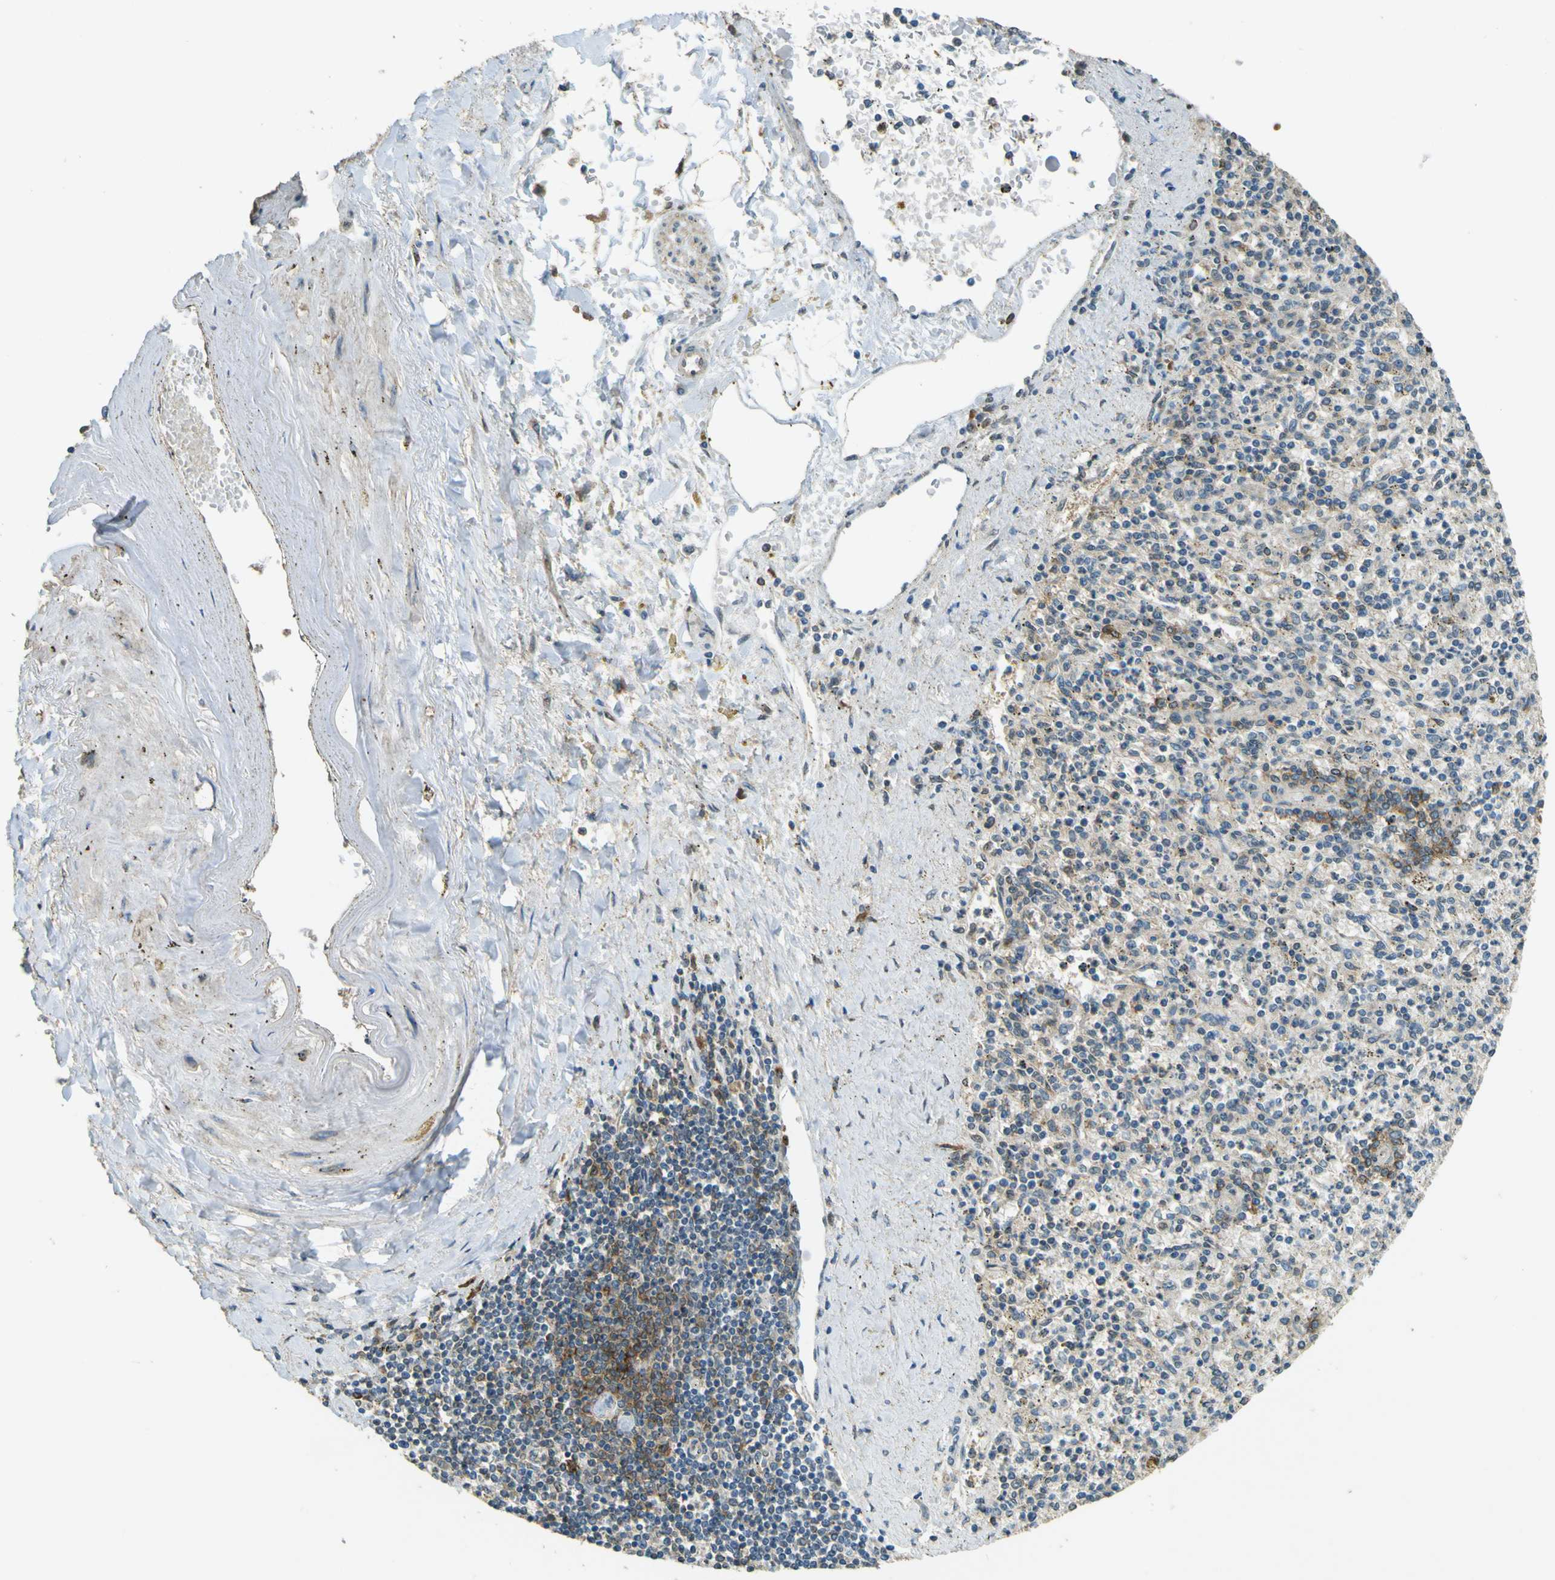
{"staining": {"intensity": "weak", "quantity": ">75%", "location": "cytoplasmic/membranous"}, "tissue": "spleen", "cell_type": "Cells in red pulp", "image_type": "normal", "snomed": [{"axis": "morphology", "description": "Normal tissue, NOS"}, {"axis": "topography", "description": "Spleen"}], "caption": "Benign spleen was stained to show a protein in brown. There is low levels of weak cytoplasmic/membranous positivity in about >75% of cells in red pulp. (Stains: DAB (3,3'-diaminobenzidine) in brown, nuclei in blue, Microscopy: brightfield microscopy at high magnification).", "gene": "GOLGA1", "patient": {"sex": "male", "age": 72}}